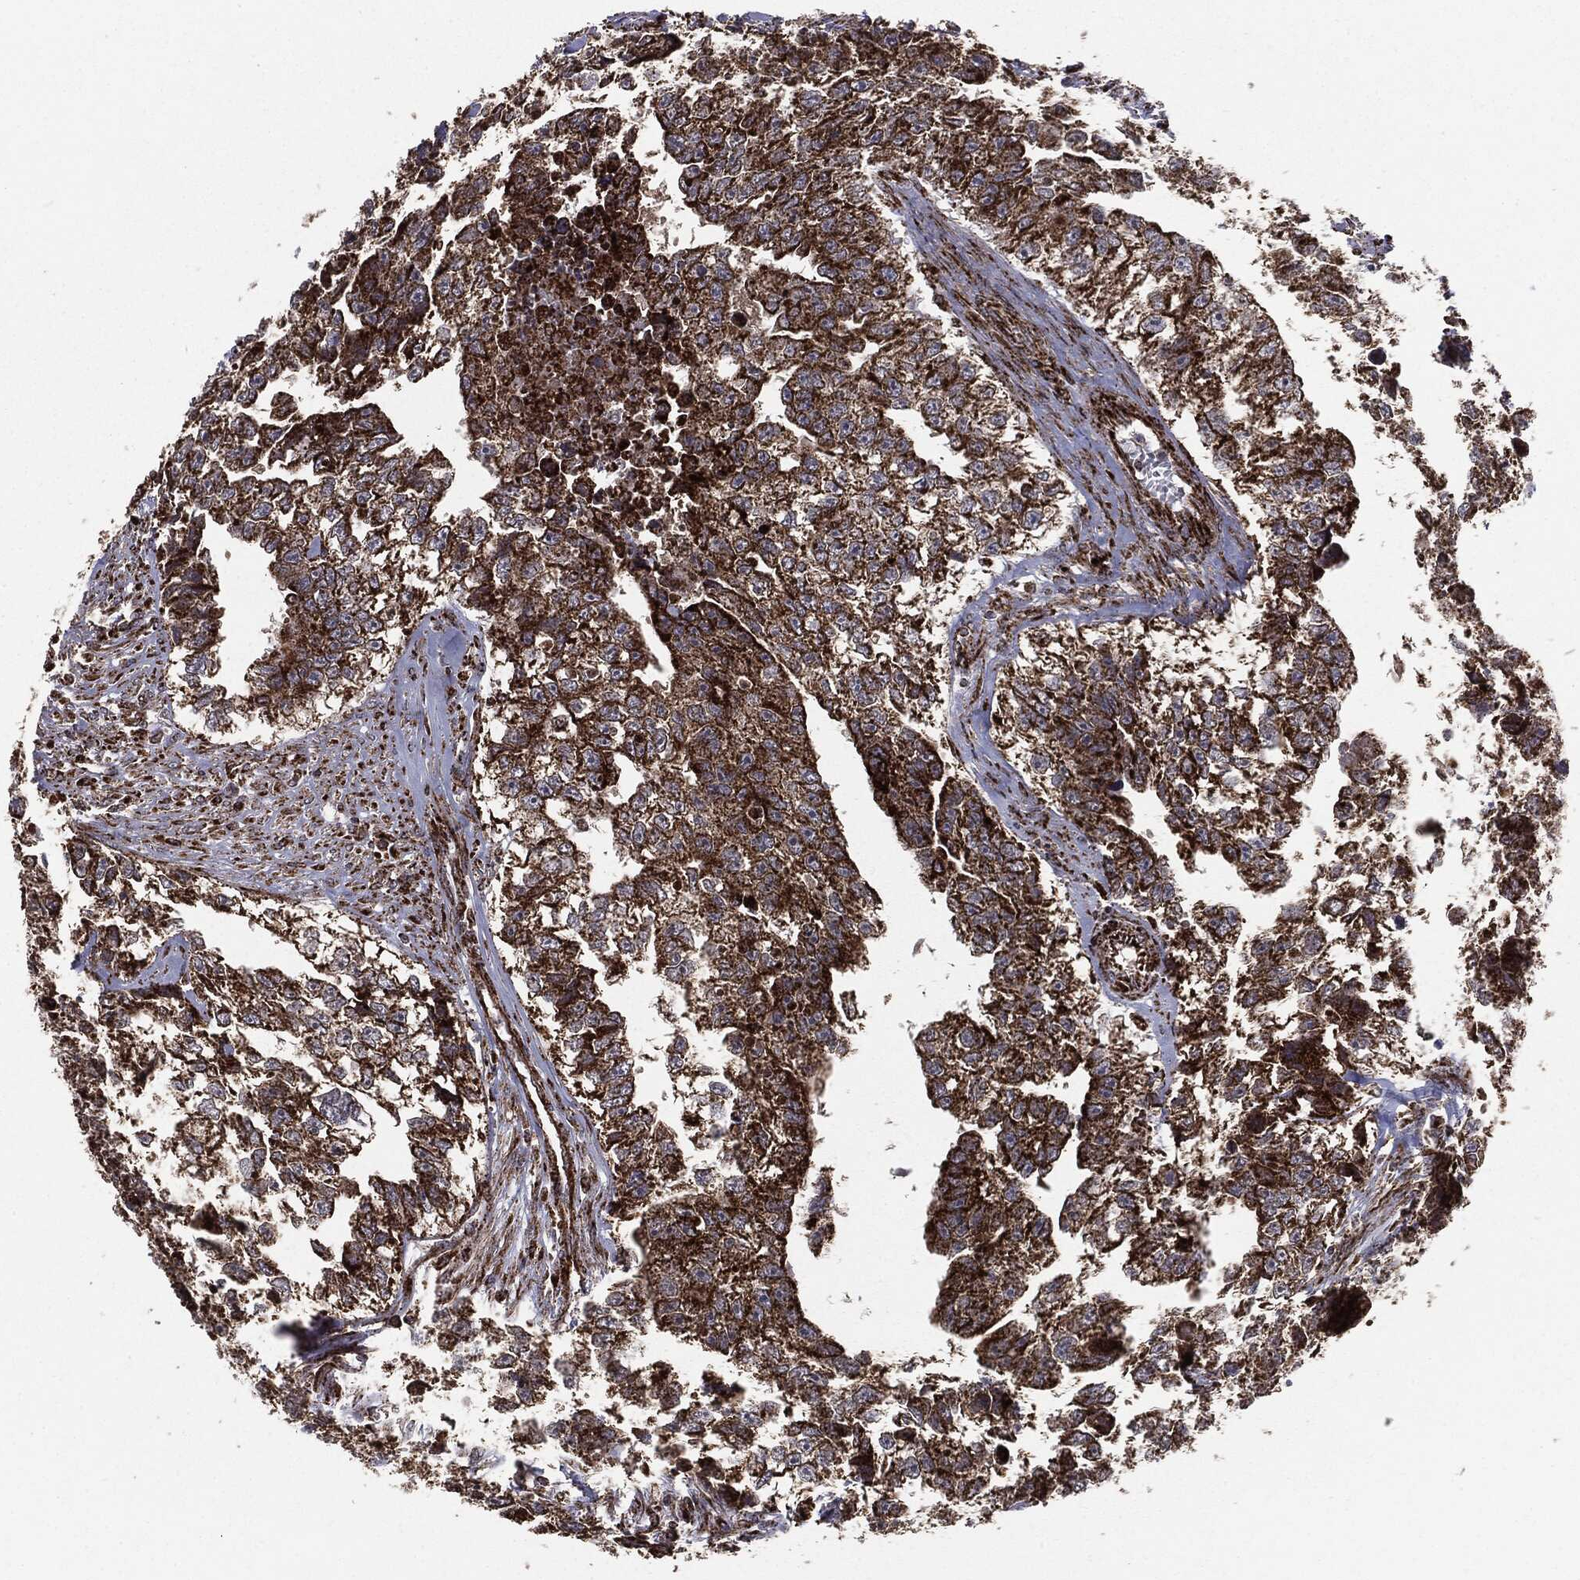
{"staining": {"intensity": "strong", "quantity": ">75%", "location": "cytoplasmic/membranous"}, "tissue": "testis cancer", "cell_type": "Tumor cells", "image_type": "cancer", "snomed": [{"axis": "morphology", "description": "Carcinoma, Embryonal, NOS"}, {"axis": "morphology", "description": "Teratoma, malignant, NOS"}, {"axis": "topography", "description": "Testis"}], "caption": "Strong cytoplasmic/membranous protein expression is present in about >75% of tumor cells in testis cancer.", "gene": "MAP2K1", "patient": {"sex": "male", "age": 44}}